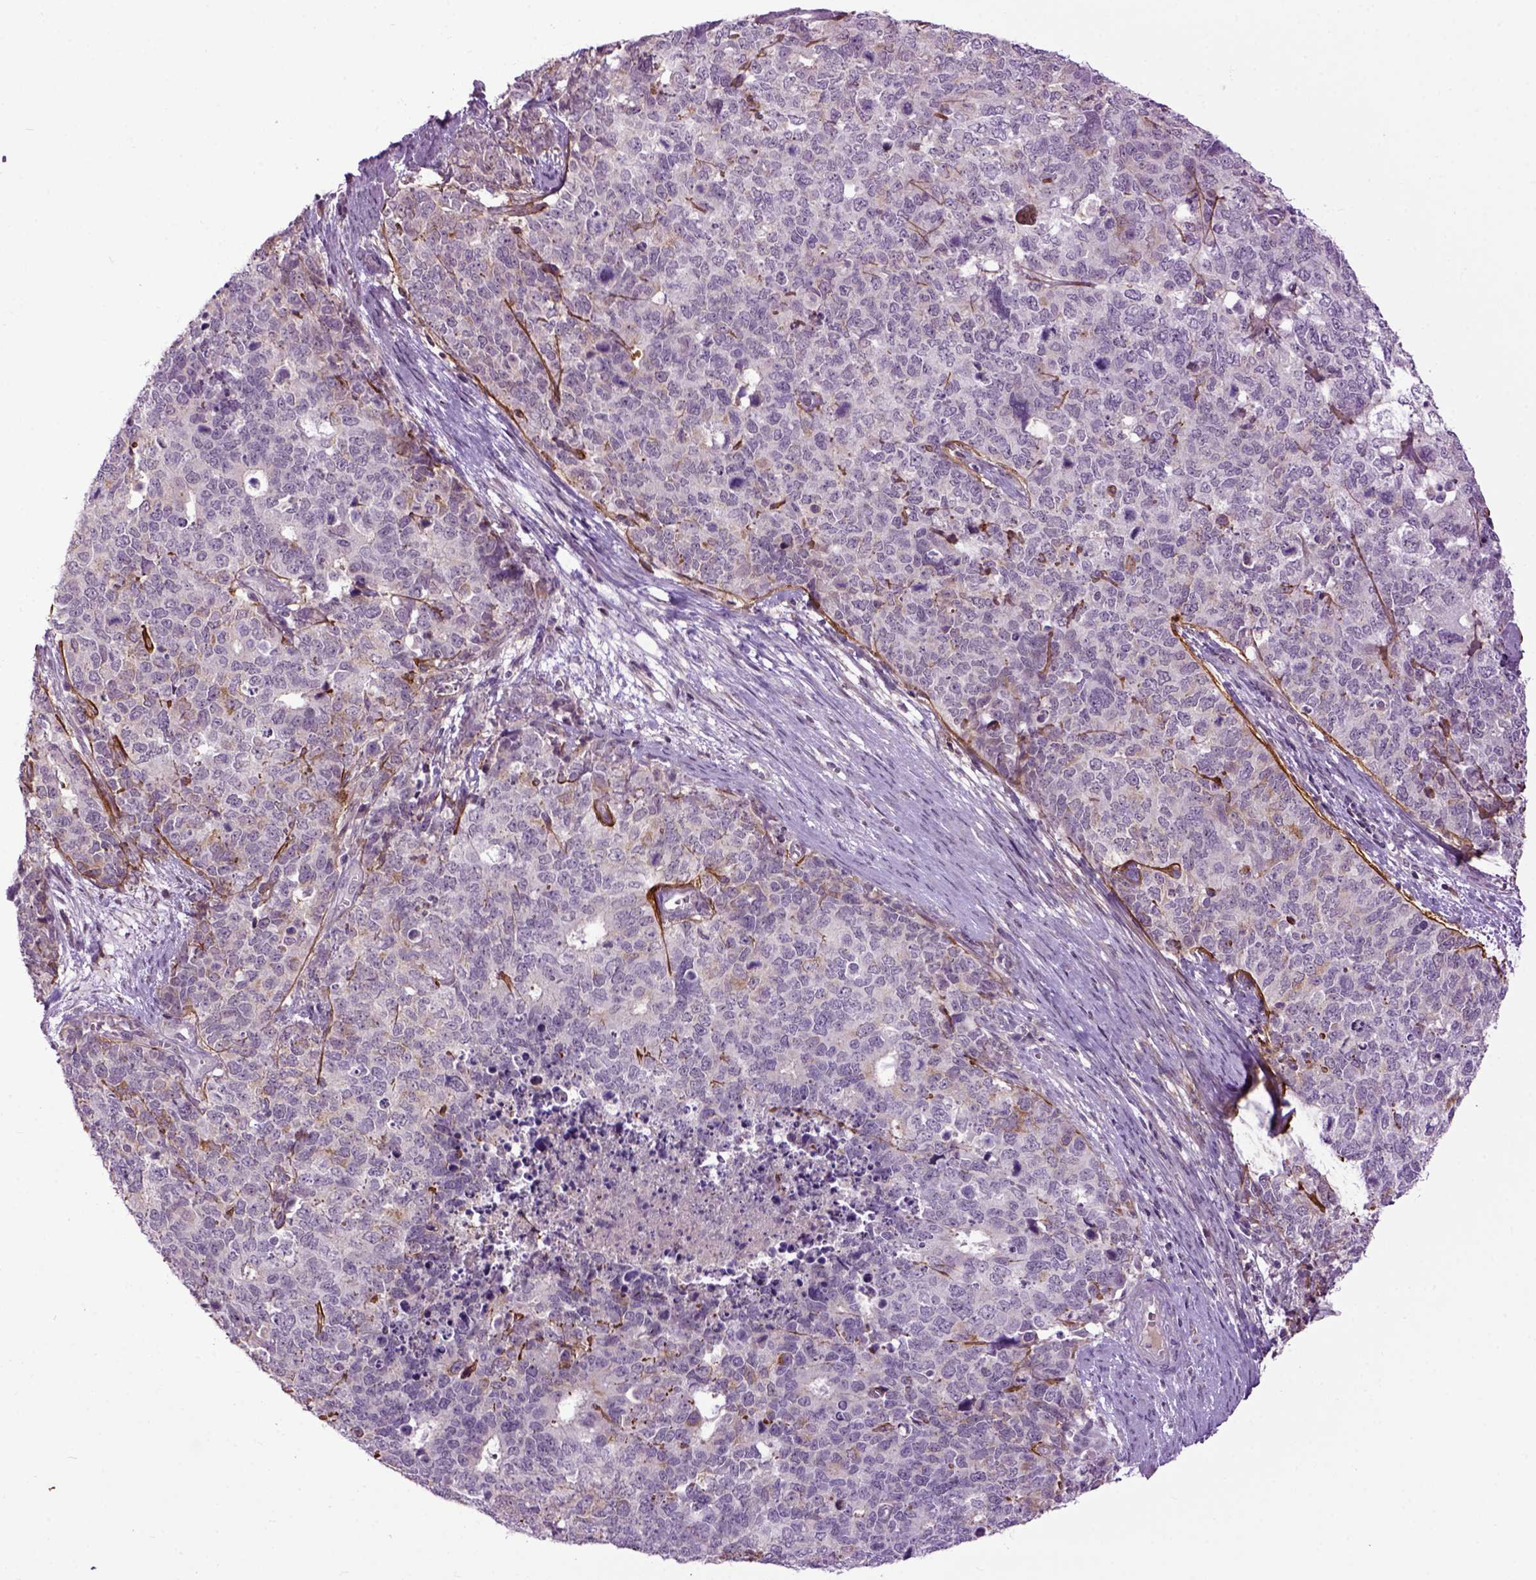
{"staining": {"intensity": "negative", "quantity": "none", "location": "none"}, "tissue": "cervical cancer", "cell_type": "Tumor cells", "image_type": "cancer", "snomed": [{"axis": "morphology", "description": "Squamous cell carcinoma, NOS"}, {"axis": "topography", "description": "Cervix"}], "caption": "The histopathology image shows no significant staining in tumor cells of squamous cell carcinoma (cervical).", "gene": "EMILIN3", "patient": {"sex": "female", "age": 63}}